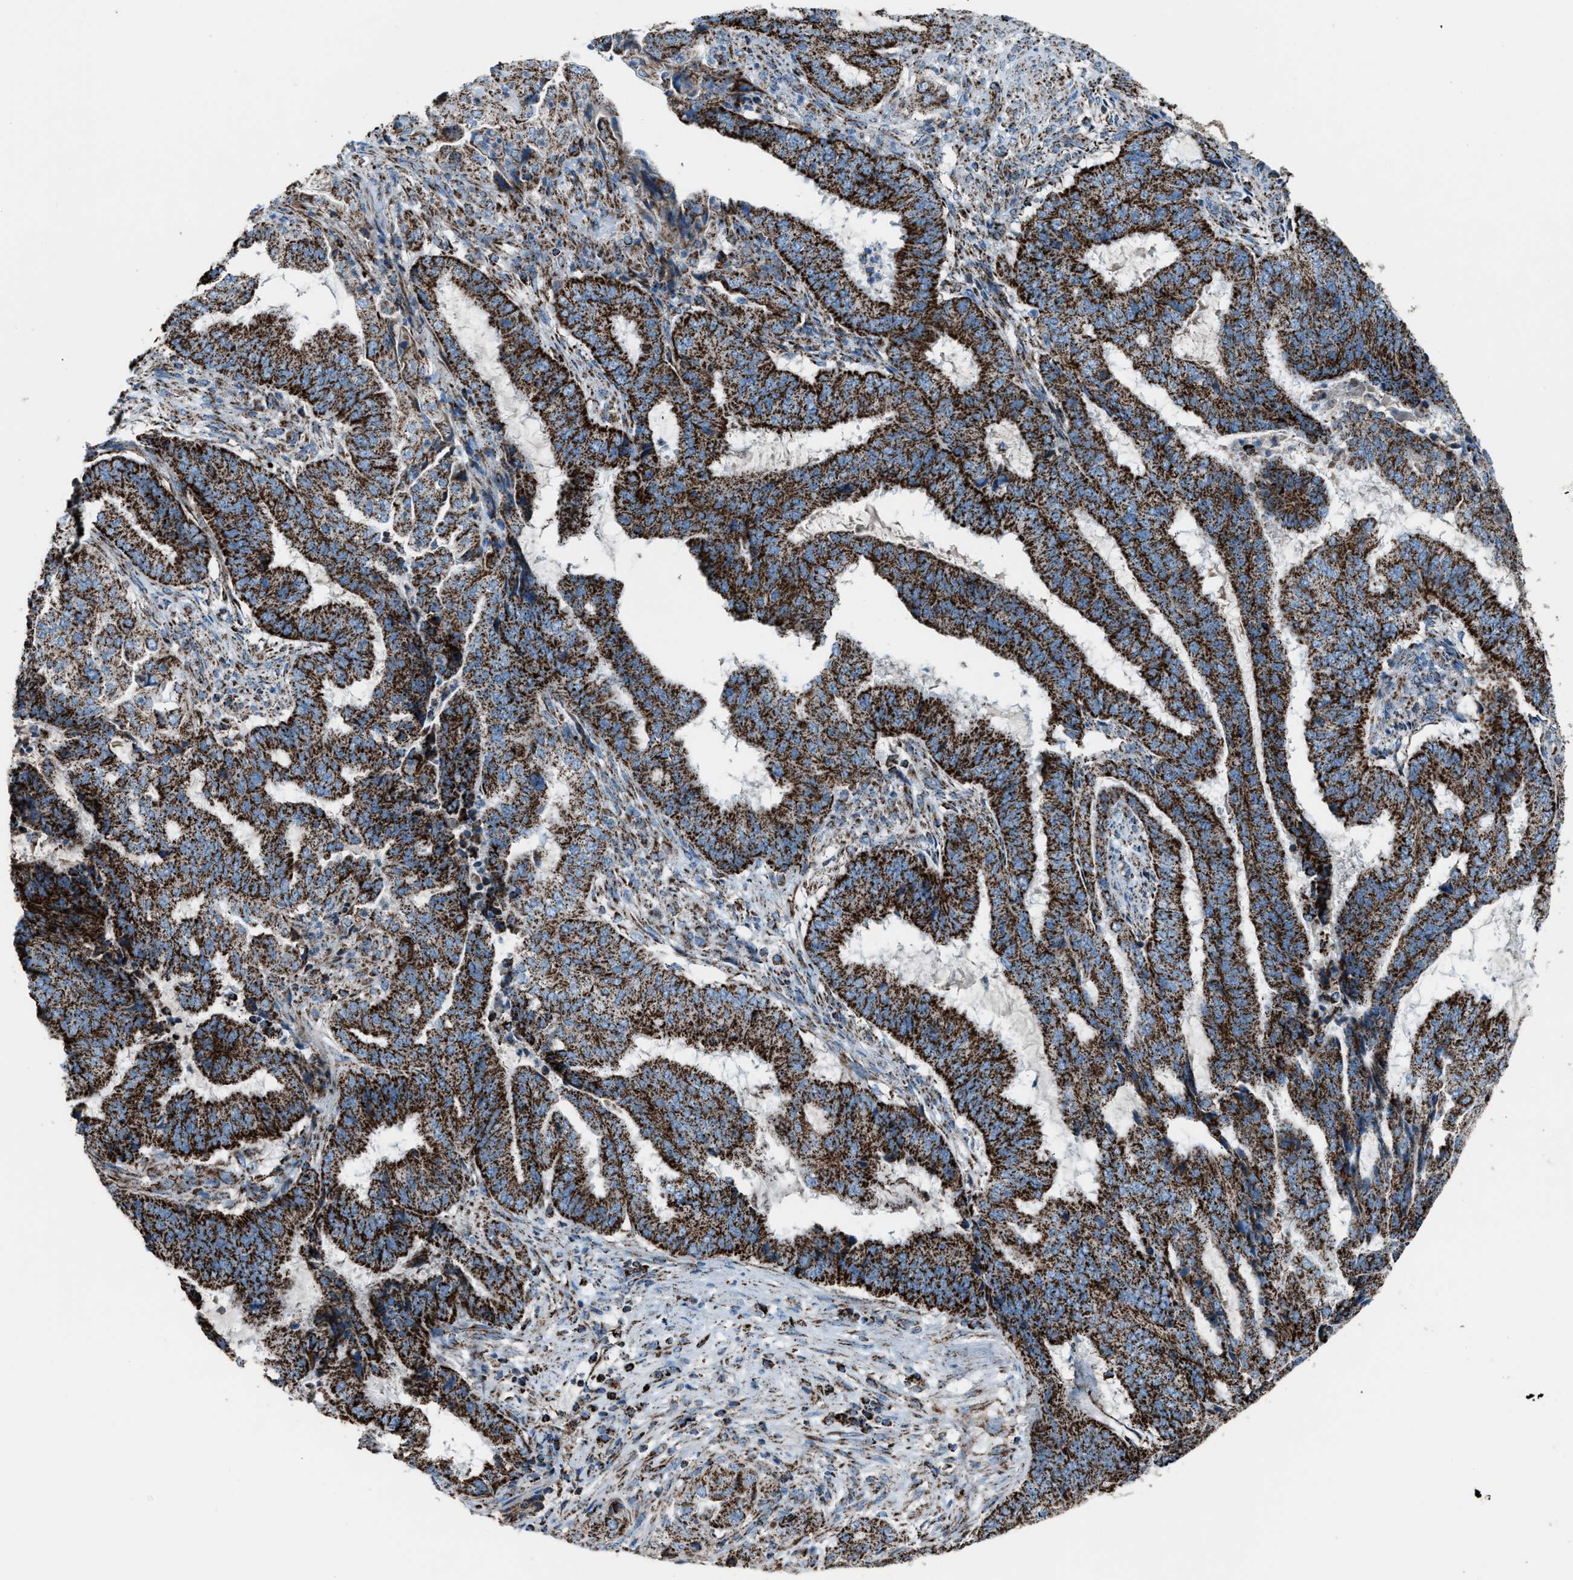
{"staining": {"intensity": "strong", "quantity": ">75%", "location": "cytoplasmic/membranous"}, "tissue": "endometrial cancer", "cell_type": "Tumor cells", "image_type": "cancer", "snomed": [{"axis": "morphology", "description": "Adenocarcinoma, NOS"}, {"axis": "topography", "description": "Endometrium"}], "caption": "Protein staining of endometrial cancer tissue demonstrates strong cytoplasmic/membranous staining in approximately >75% of tumor cells.", "gene": "MDH2", "patient": {"sex": "female", "age": 51}}